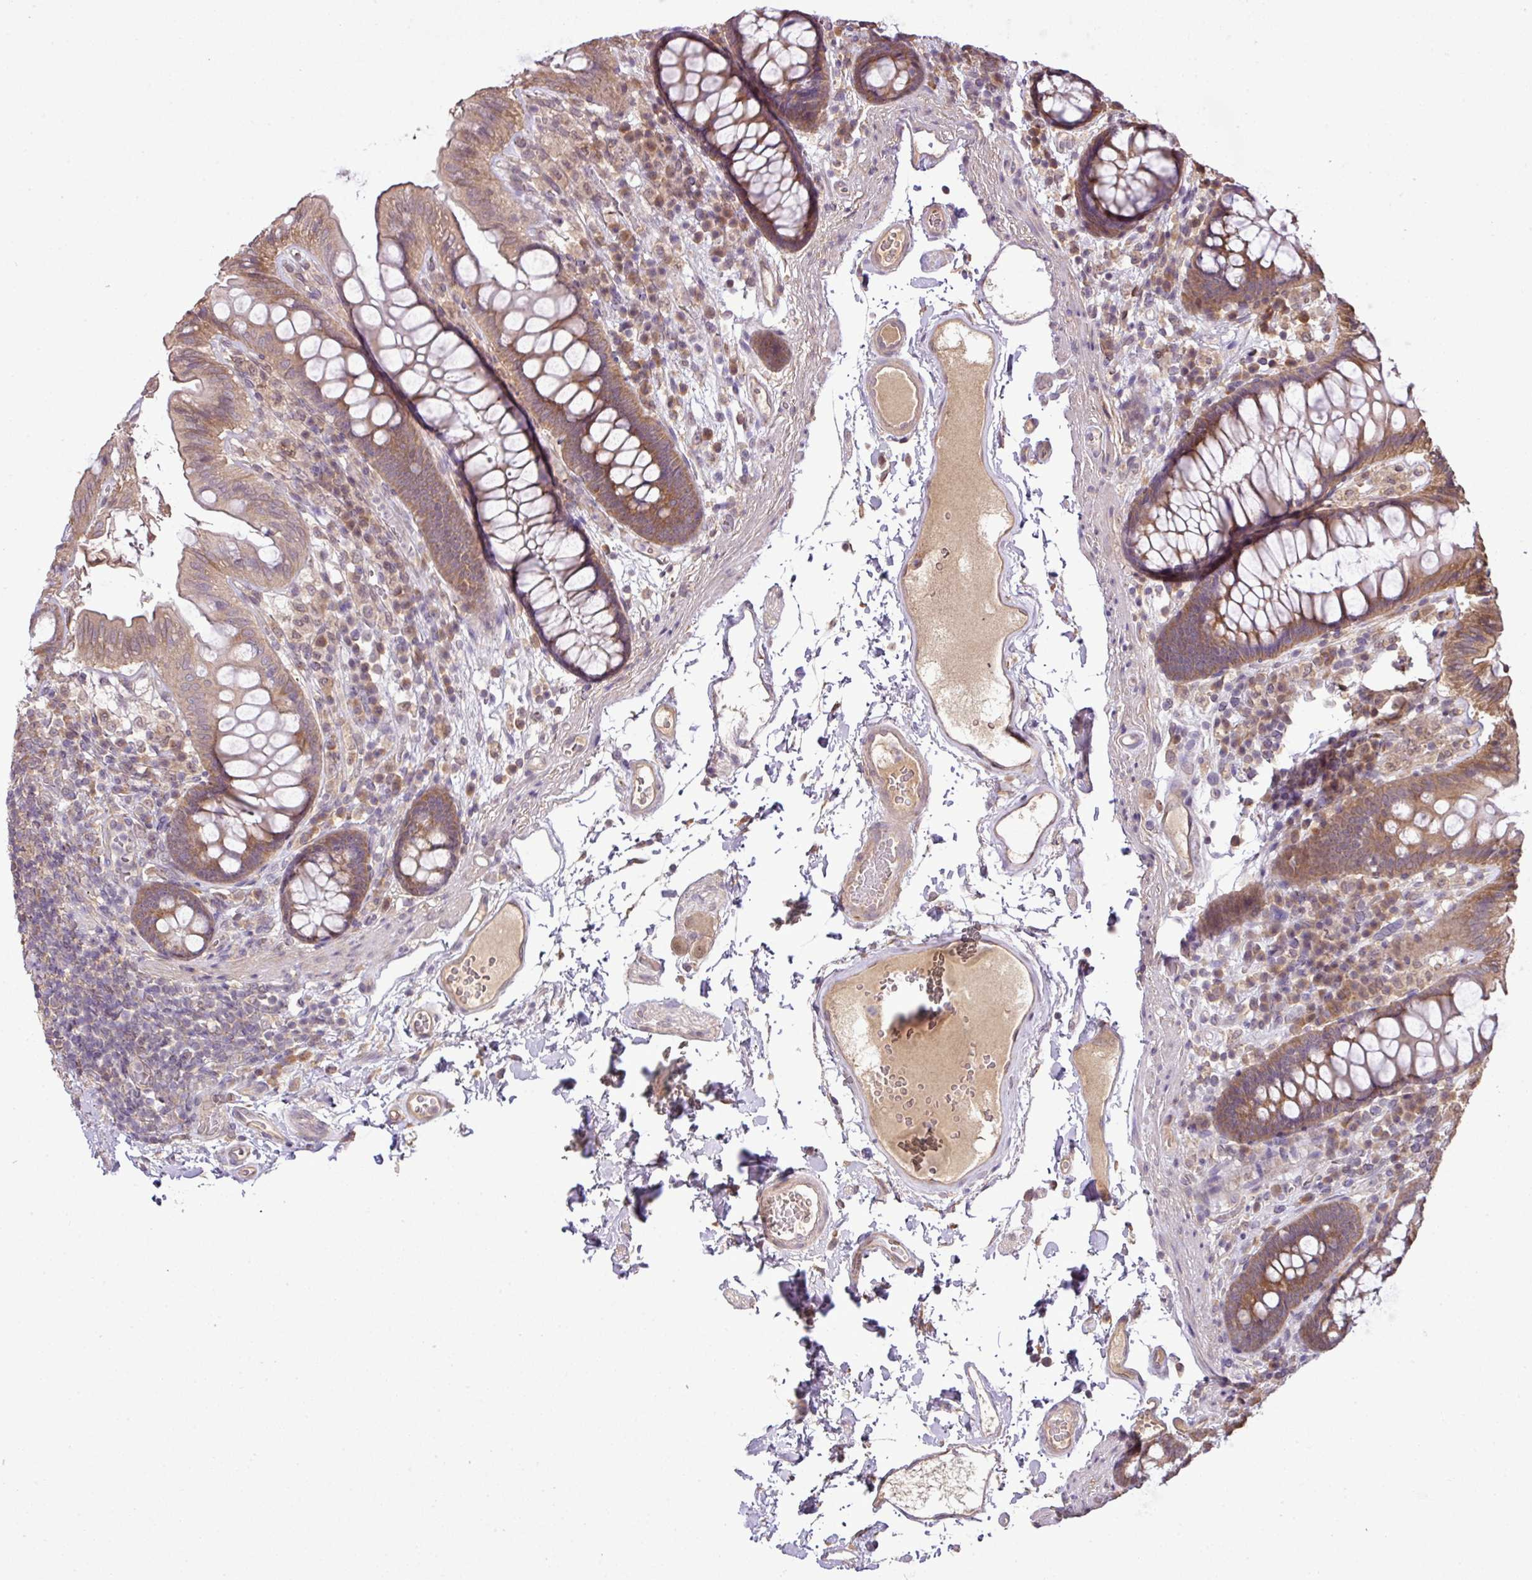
{"staining": {"intensity": "weak", "quantity": ">75%", "location": "cytoplasmic/membranous"}, "tissue": "colon", "cell_type": "Endothelial cells", "image_type": "normal", "snomed": [{"axis": "morphology", "description": "Normal tissue, NOS"}, {"axis": "topography", "description": "Colon"}], "caption": "Protein staining by immunohistochemistry displays weak cytoplasmic/membranous expression in about >75% of endothelial cells in benign colon.", "gene": "DNAAF4", "patient": {"sex": "male", "age": 84}}